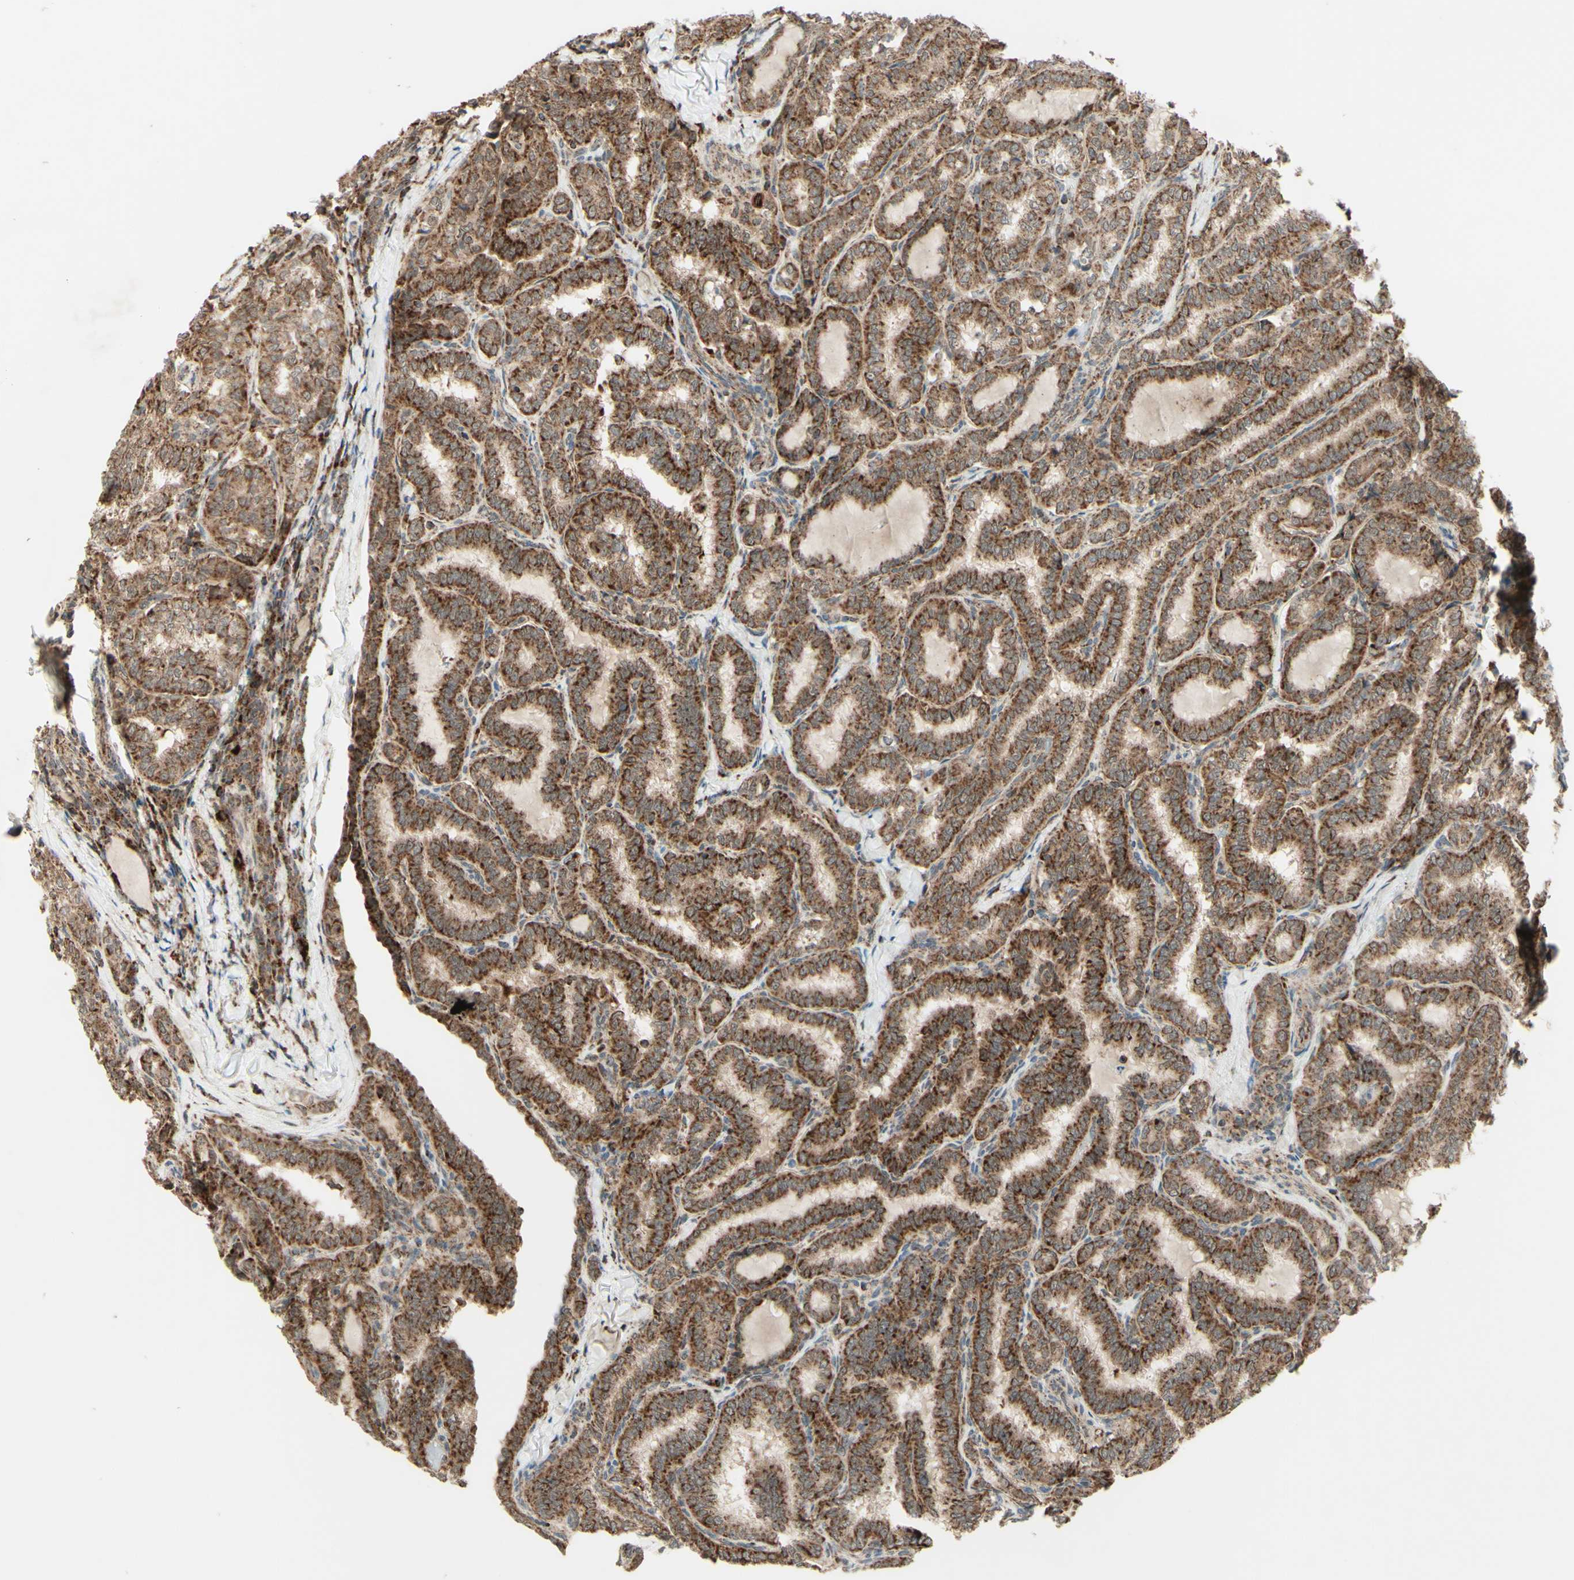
{"staining": {"intensity": "strong", "quantity": ">75%", "location": "cytoplasmic/membranous"}, "tissue": "thyroid cancer", "cell_type": "Tumor cells", "image_type": "cancer", "snomed": [{"axis": "morphology", "description": "Normal tissue, NOS"}, {"axis": "morphology", "description": "Papillary adenocarcinoma, NOS"}, {"axis": "topography", "description": "Thyroid gland"}], "caption": "Immunohistochemistry (IHC) staining of thyroid cancer, which reveals high levels of strong cytoplasmic/membranous positivity in approximately >75% of tumor cells indicating strong cytoplasmic/membranous protein positivity. The staining was performed using DAB (brown) for protein detection and nuclei were counterstained in hematoxylin (blue).", "gene": "DHRS3", "patient": {"sex": "female", "age": 30}}